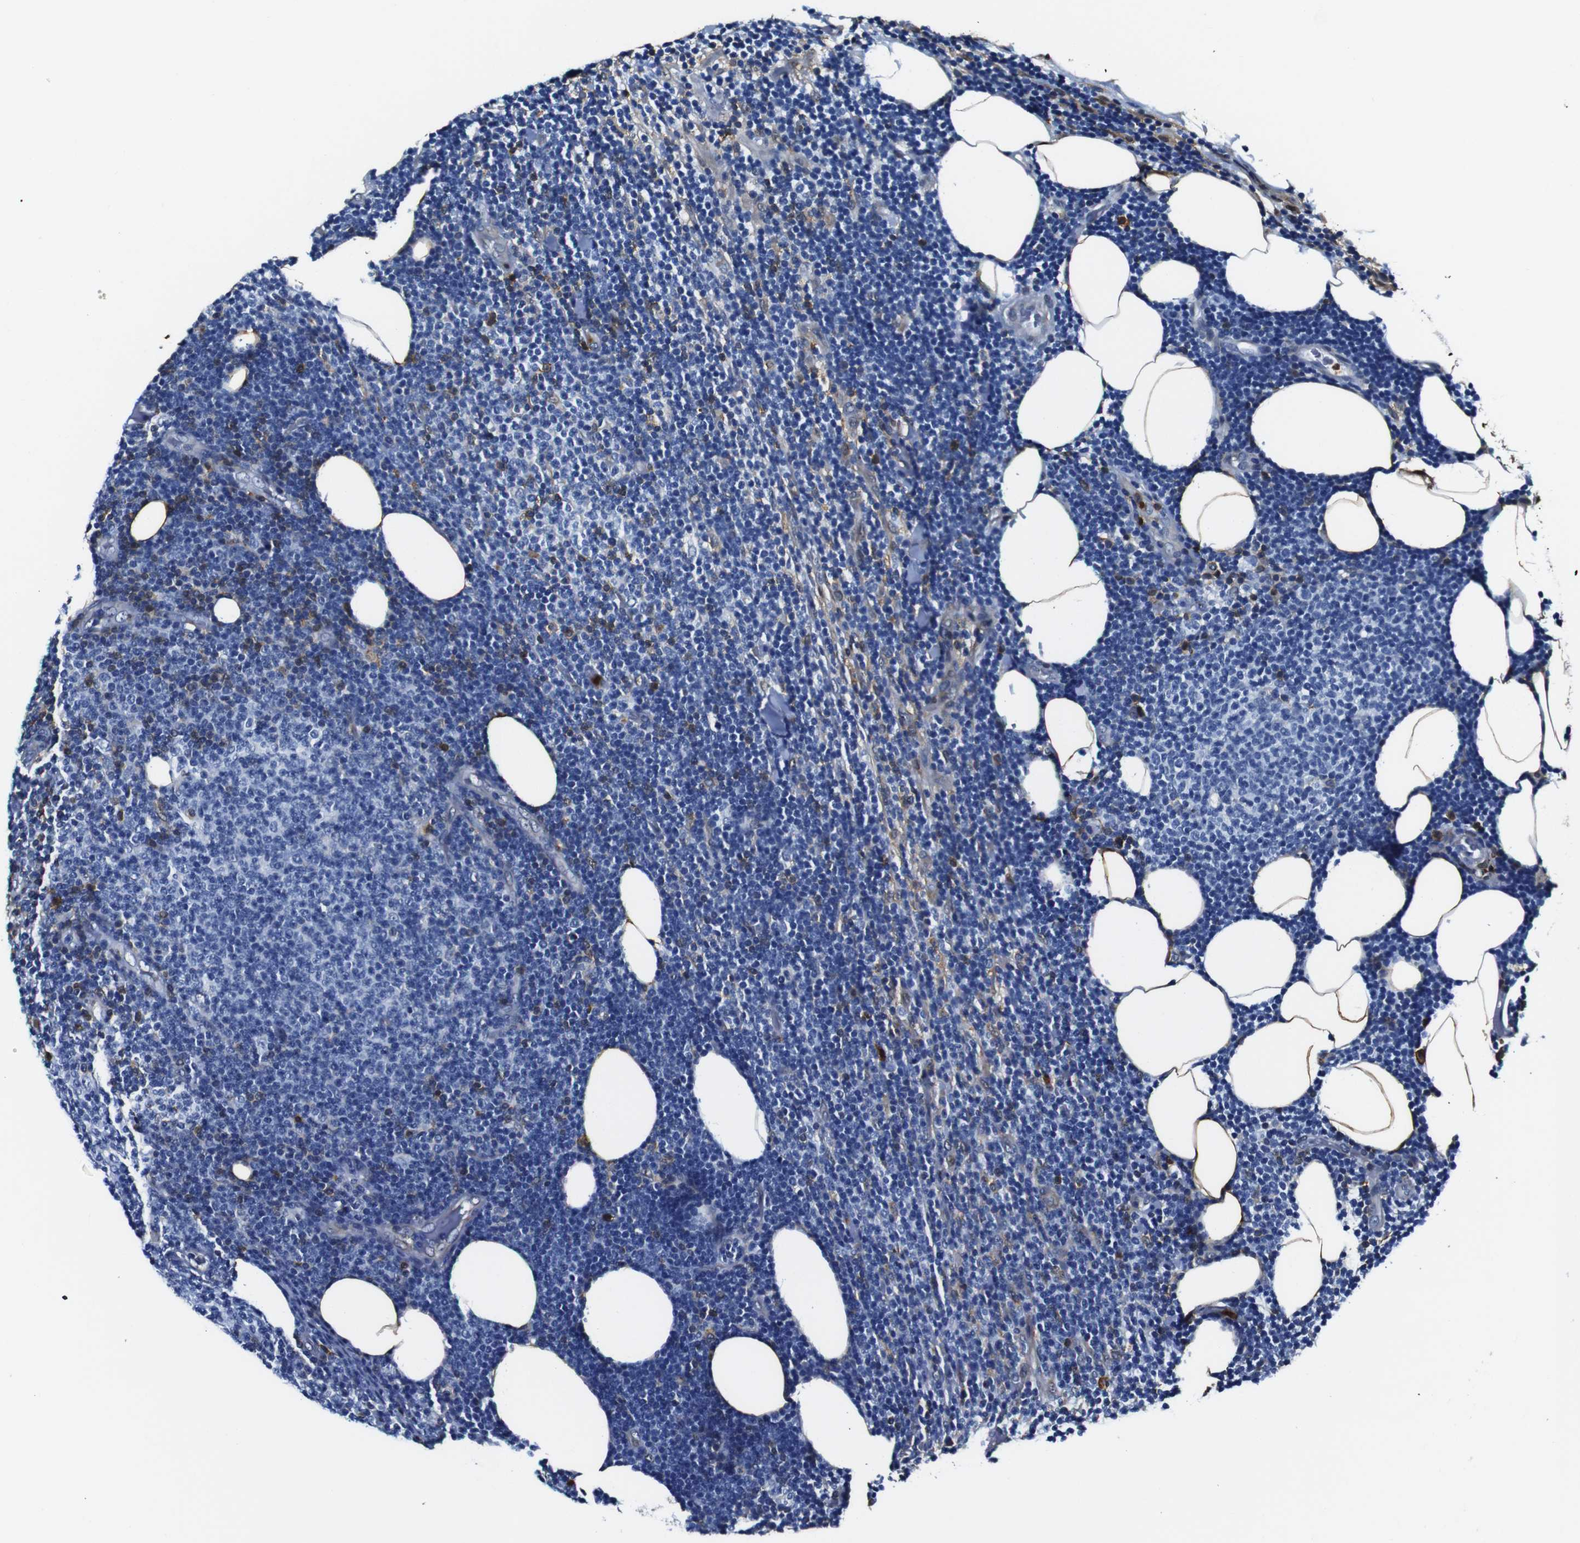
{"staining": {"intensity": "negative", "quantity": "none", "location": "none"}, "tissue": "lymphoma", "cell_type": "Tumor cells", "image_type": "cancer", "snomed": [{"axis": "morphology", "description": "Malignant lymphoma, non-Hodgkin's type, Low grade"}, {"axis": "topography", "description": "Lymph node"}], "caption": "This is an IHC micrograph of lymphoma. There is no expression in tumor cells.", "gene": "ANXA1", "patient": {"sex": "male", "age": 66}}